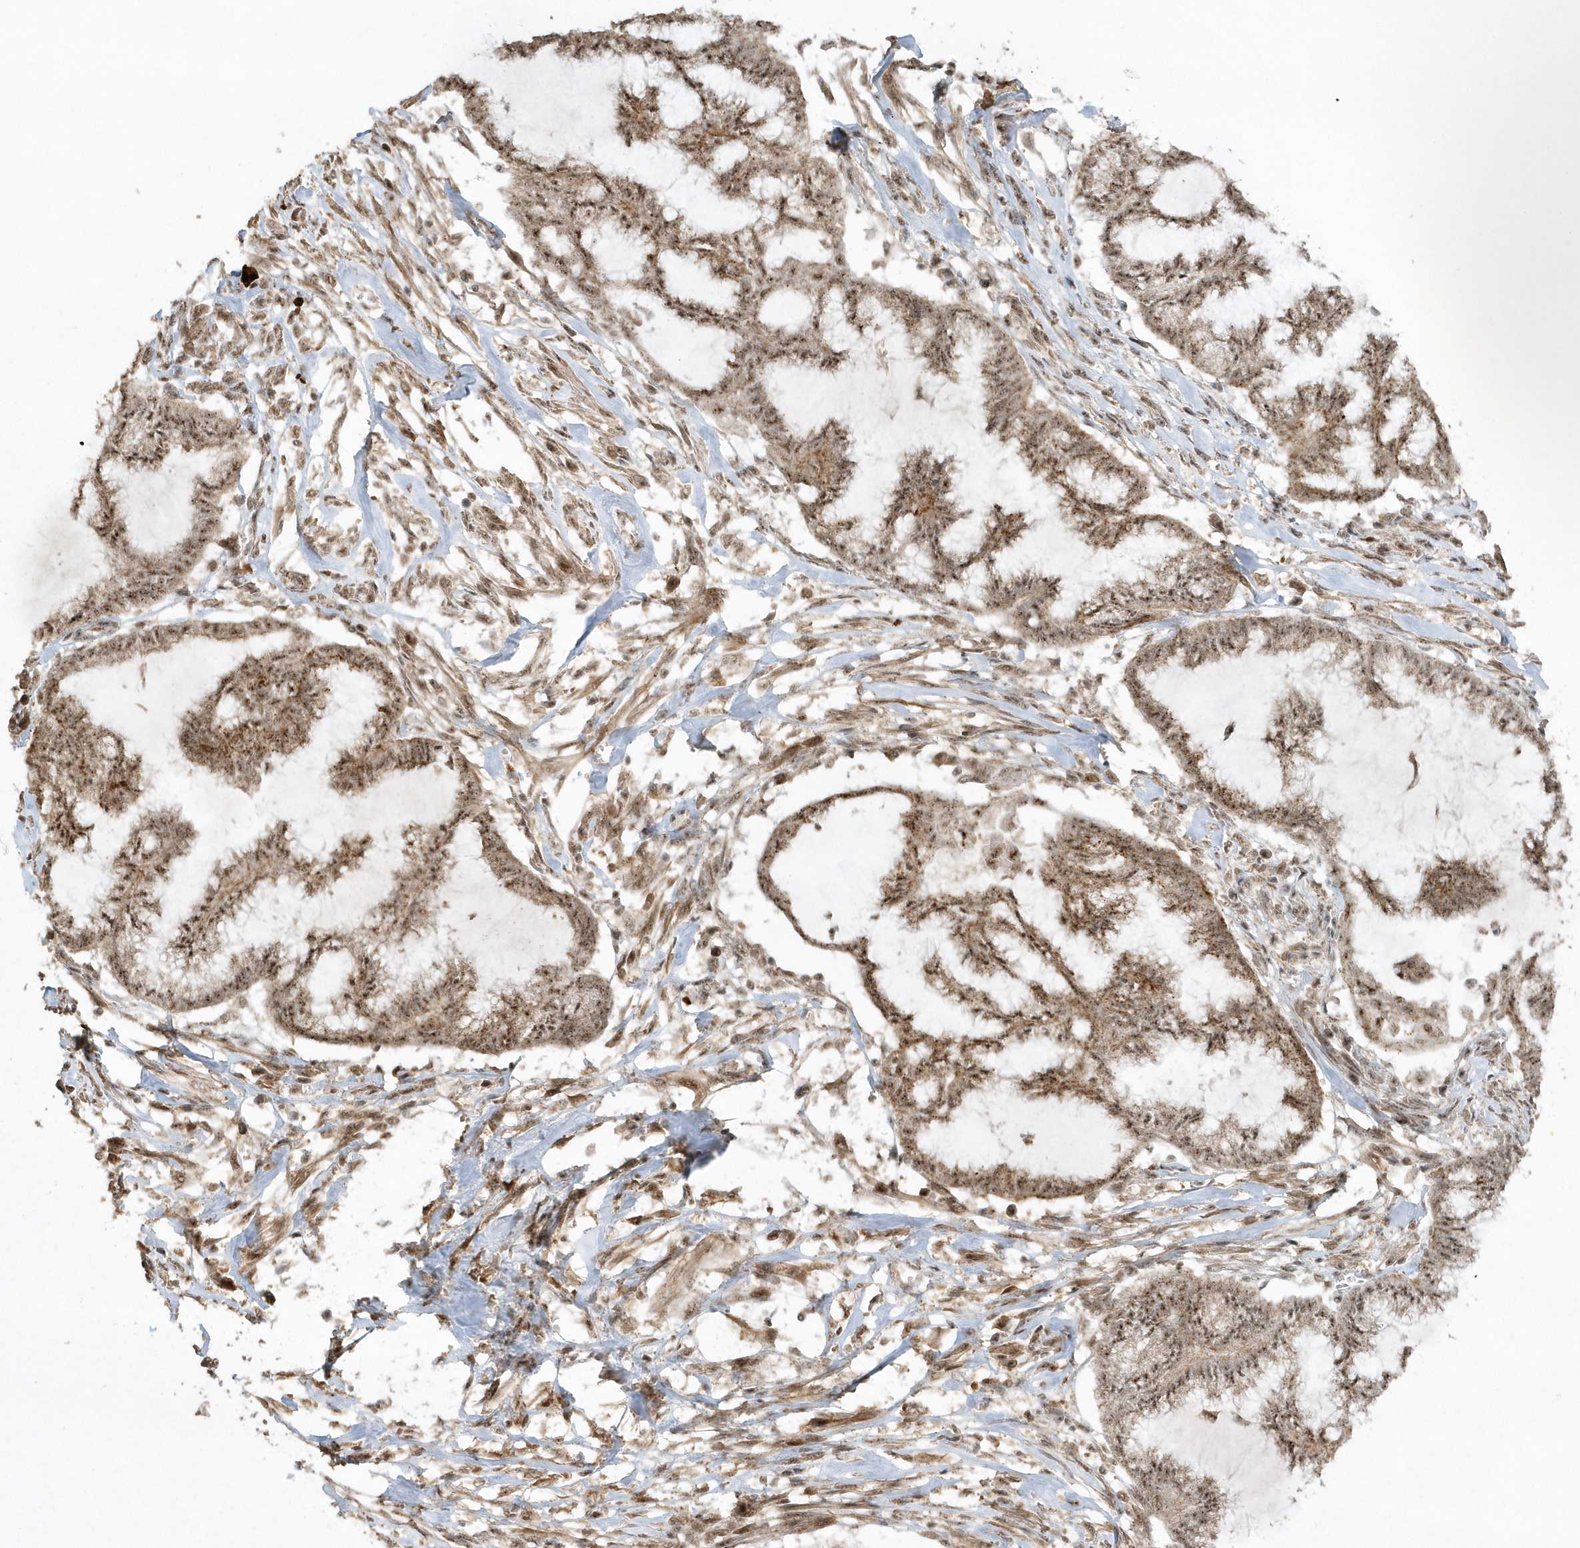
{"staining": {"intensity": "strong", "quantity": ">75%", "location": "nuclear"}, "tissue": "endometrial cancer", "cell_type": "Tumor cells", "image_type": "cancer", "snomed": [{"axis": "morphology", "description": "Adenocarcinoma, NOS"}, {"axis": "topography", "description": "Endometrium"}], "caption": "DAB immunohistochemical staining of adenocarcinoma (endometrial) reveals strong nuclear protein positivity in approximately >75% of tumor cells. The staining is performed using DAB (3,3'-diaminobenzidine) brown chromogen to label protein expression. The nuclei are counter-stained blue using hematoxylin.", "gene": "POLR3B", "patient": {"sex": "female", "age": 86}}